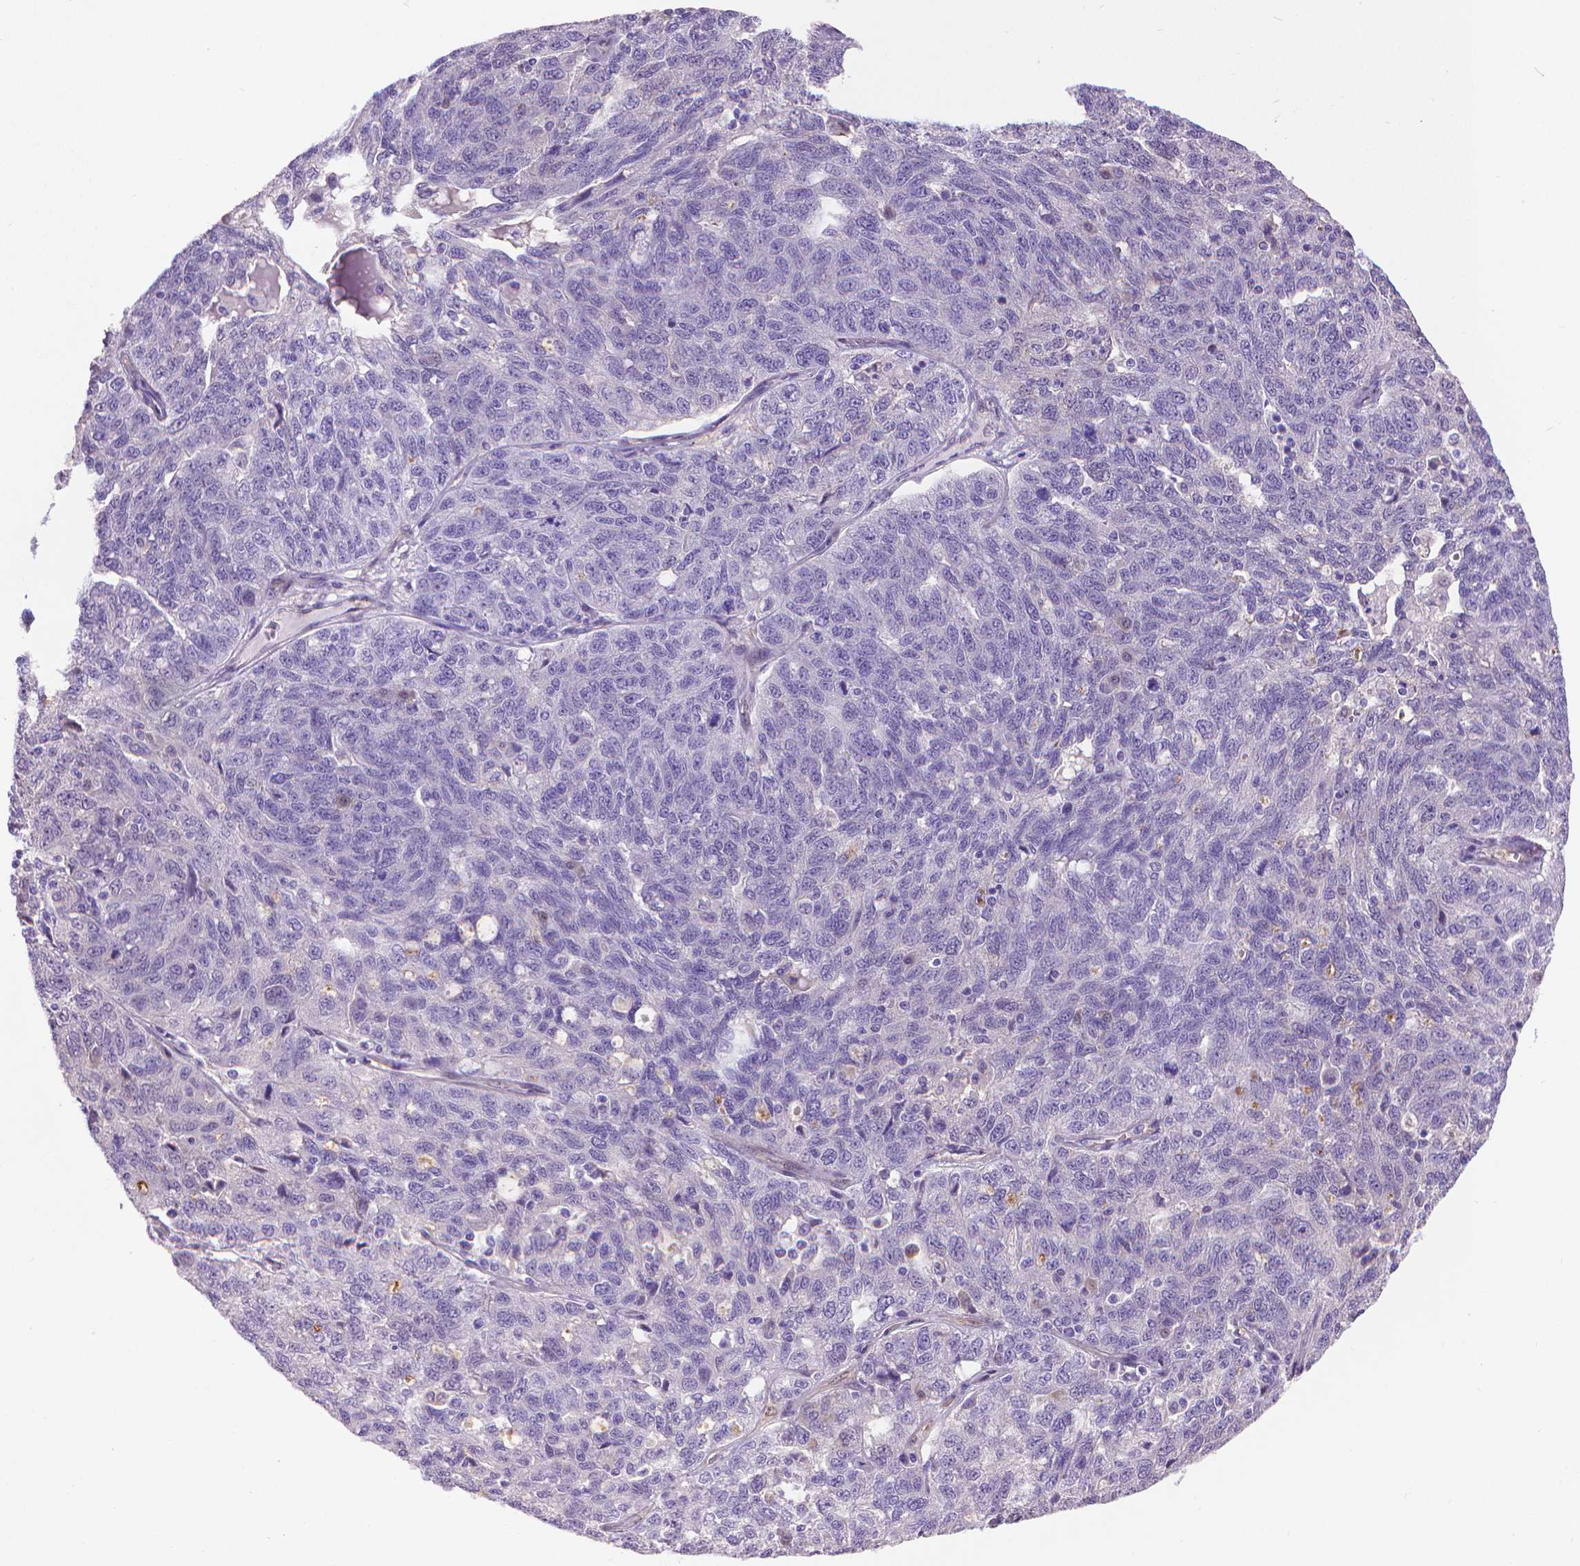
{"staining": {"intensity": "negative", "quantity": "none", "location": "none"}, "tissue": "ovarian cancer", "cell_type": "Tumor cells", "image_type": "cancer", "snomed": [{"axis": "morphology", "description": "Cystadenocarcinoma, serous, NOS"}, {"axis": "topography", "description": "Ovary"}], "caption": "There is no significant positivity in tumor cells of ovarian cancer.", "gene": "CLIC4", "patient": {"sex": "female", "age": 71}}